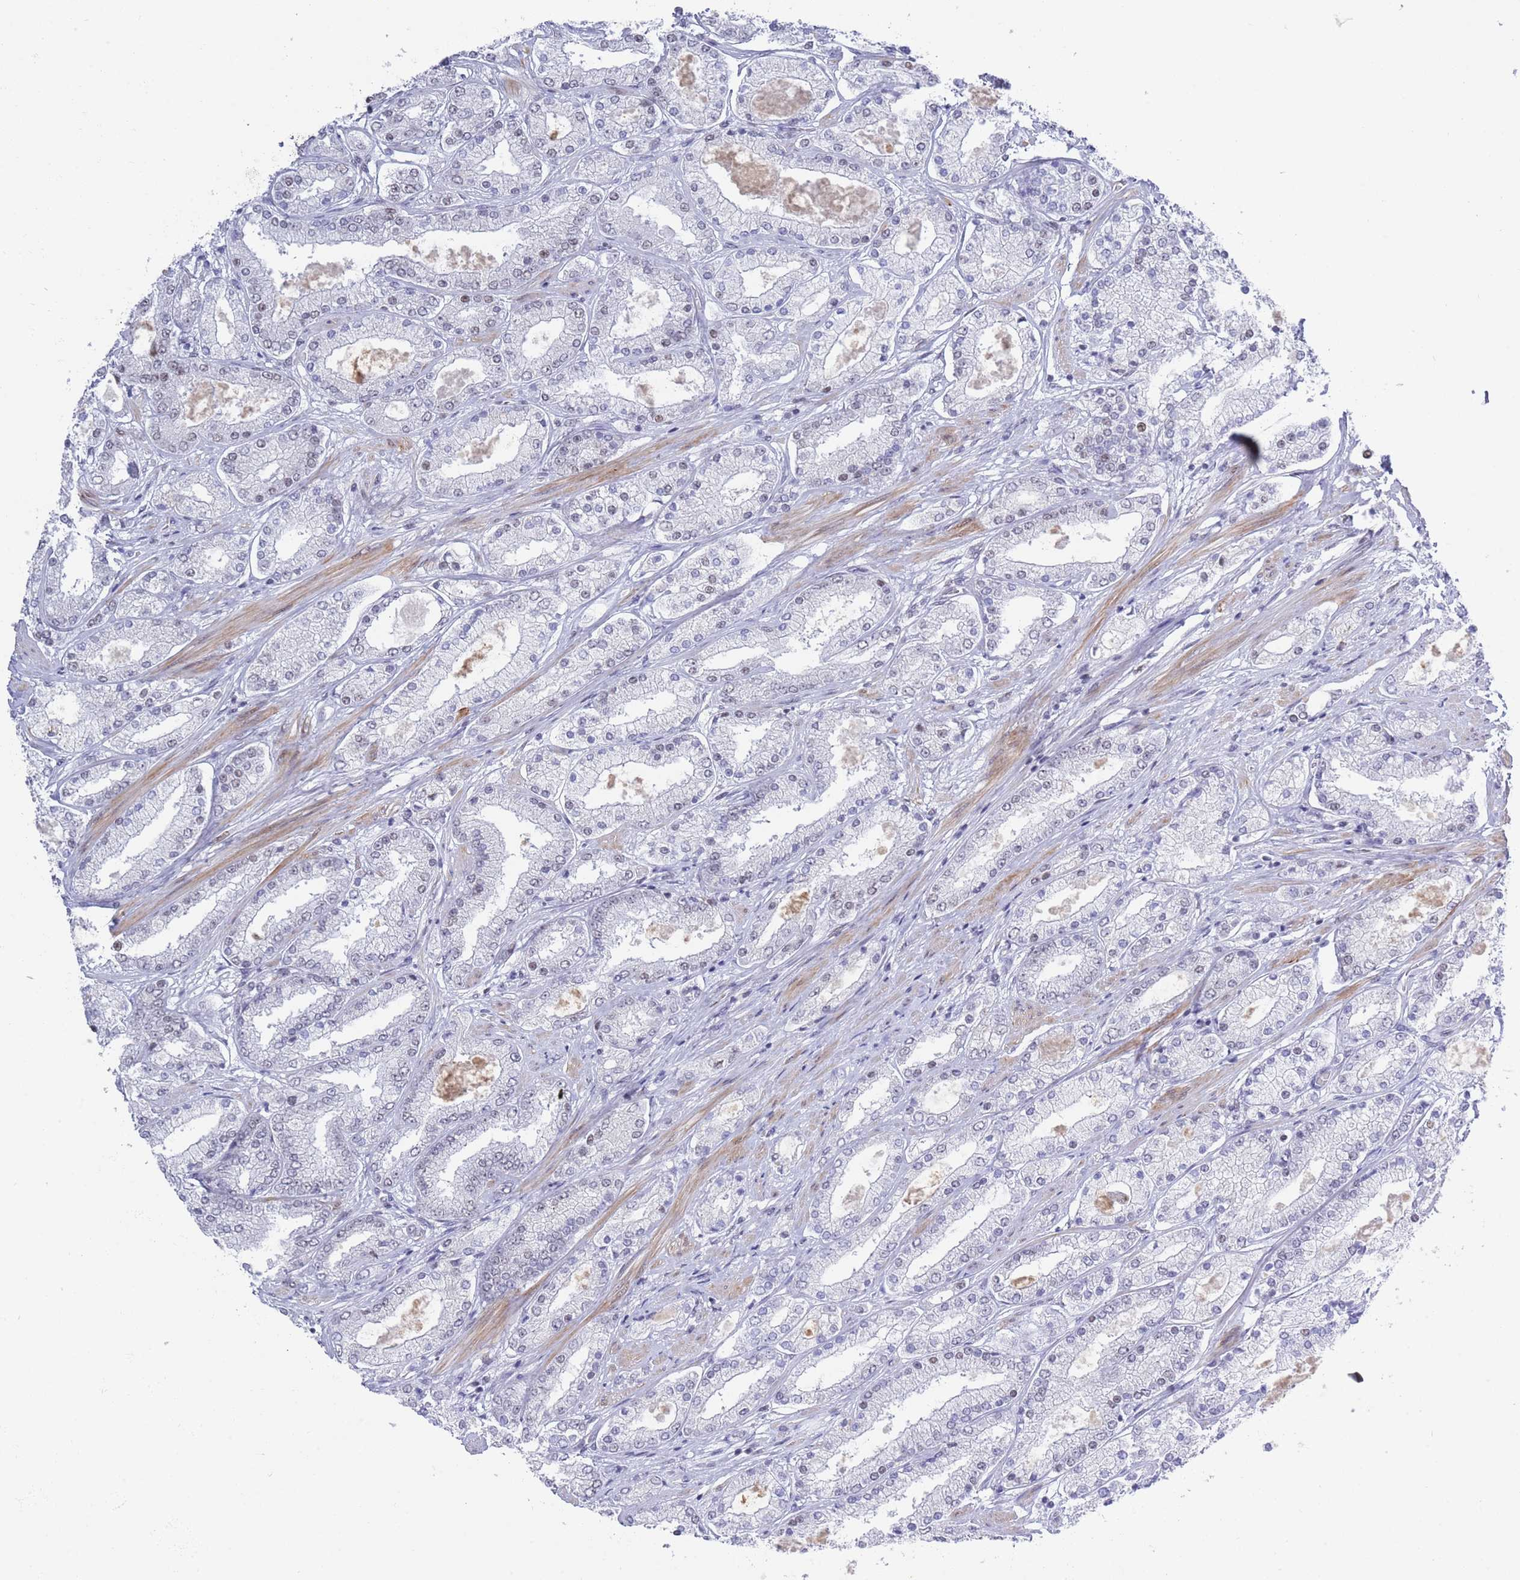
{"staining": {"intensity": "weak", "quantity": "<25%", "location": "nuclear"}, "tissue": "prostate cancer", "cell_type": "Tumor cells", "image_type": "cancer", "snomed": [{"axis": "morphology", "description": "Adenocarcinoma, High grade"}, {"axis": "topography", "description": "Prostate"}], "caption": "High magnification brightfield microscopy of prostate adenocarcinoma (high-grade) stained with DAB (brown) and counterstained with hematoxylin (blue): tumor cells show no significant staining.", "gene": "ZNF382", "patient": {"sex": "male", "age": 69}}